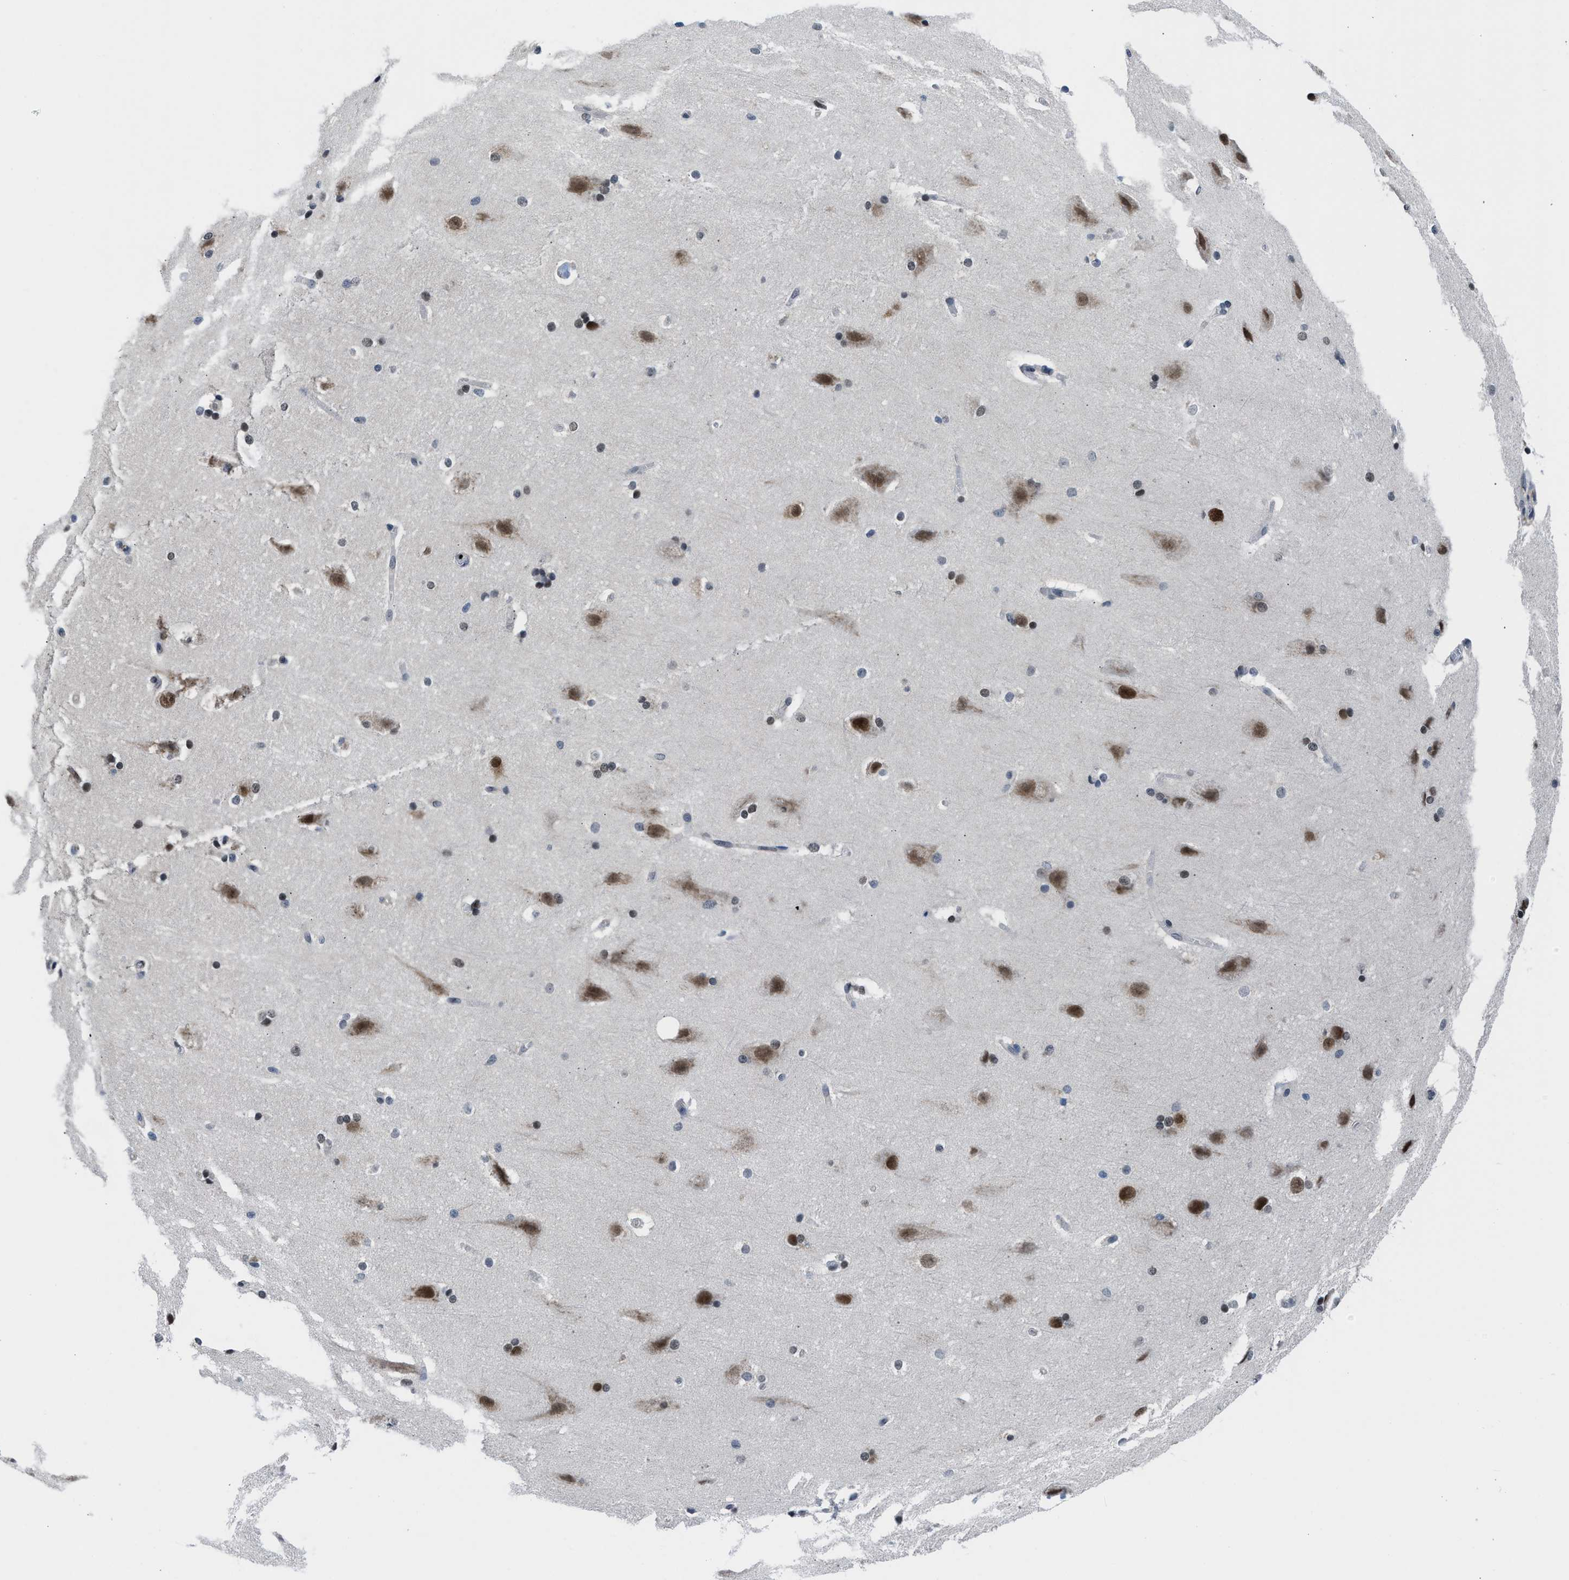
{"staining": {"intensity": "negative", "quantity": "none", "location": "none"}, "tissue": "cerebral cortex", "cell_type": "Endothelial cells", "image_type": "normal", "snomed": [{"axis": "morphology", "description": "Normal tissue, NOS"}, {"axis": "topography", "description": "Cerebral cortex"}, {"axis": "topography", "description": "Hippocampus"}], "caption": "DAB (3,3'-diaminobenzidine) immunohistochemical staining of benign cerebral cortex exhibits no significant staining in endothelial cells. (IHC, brightfield microscopy, high magnification).", "gene": "TERF2IP", "patient": {"sex": "female", "age": 19}}